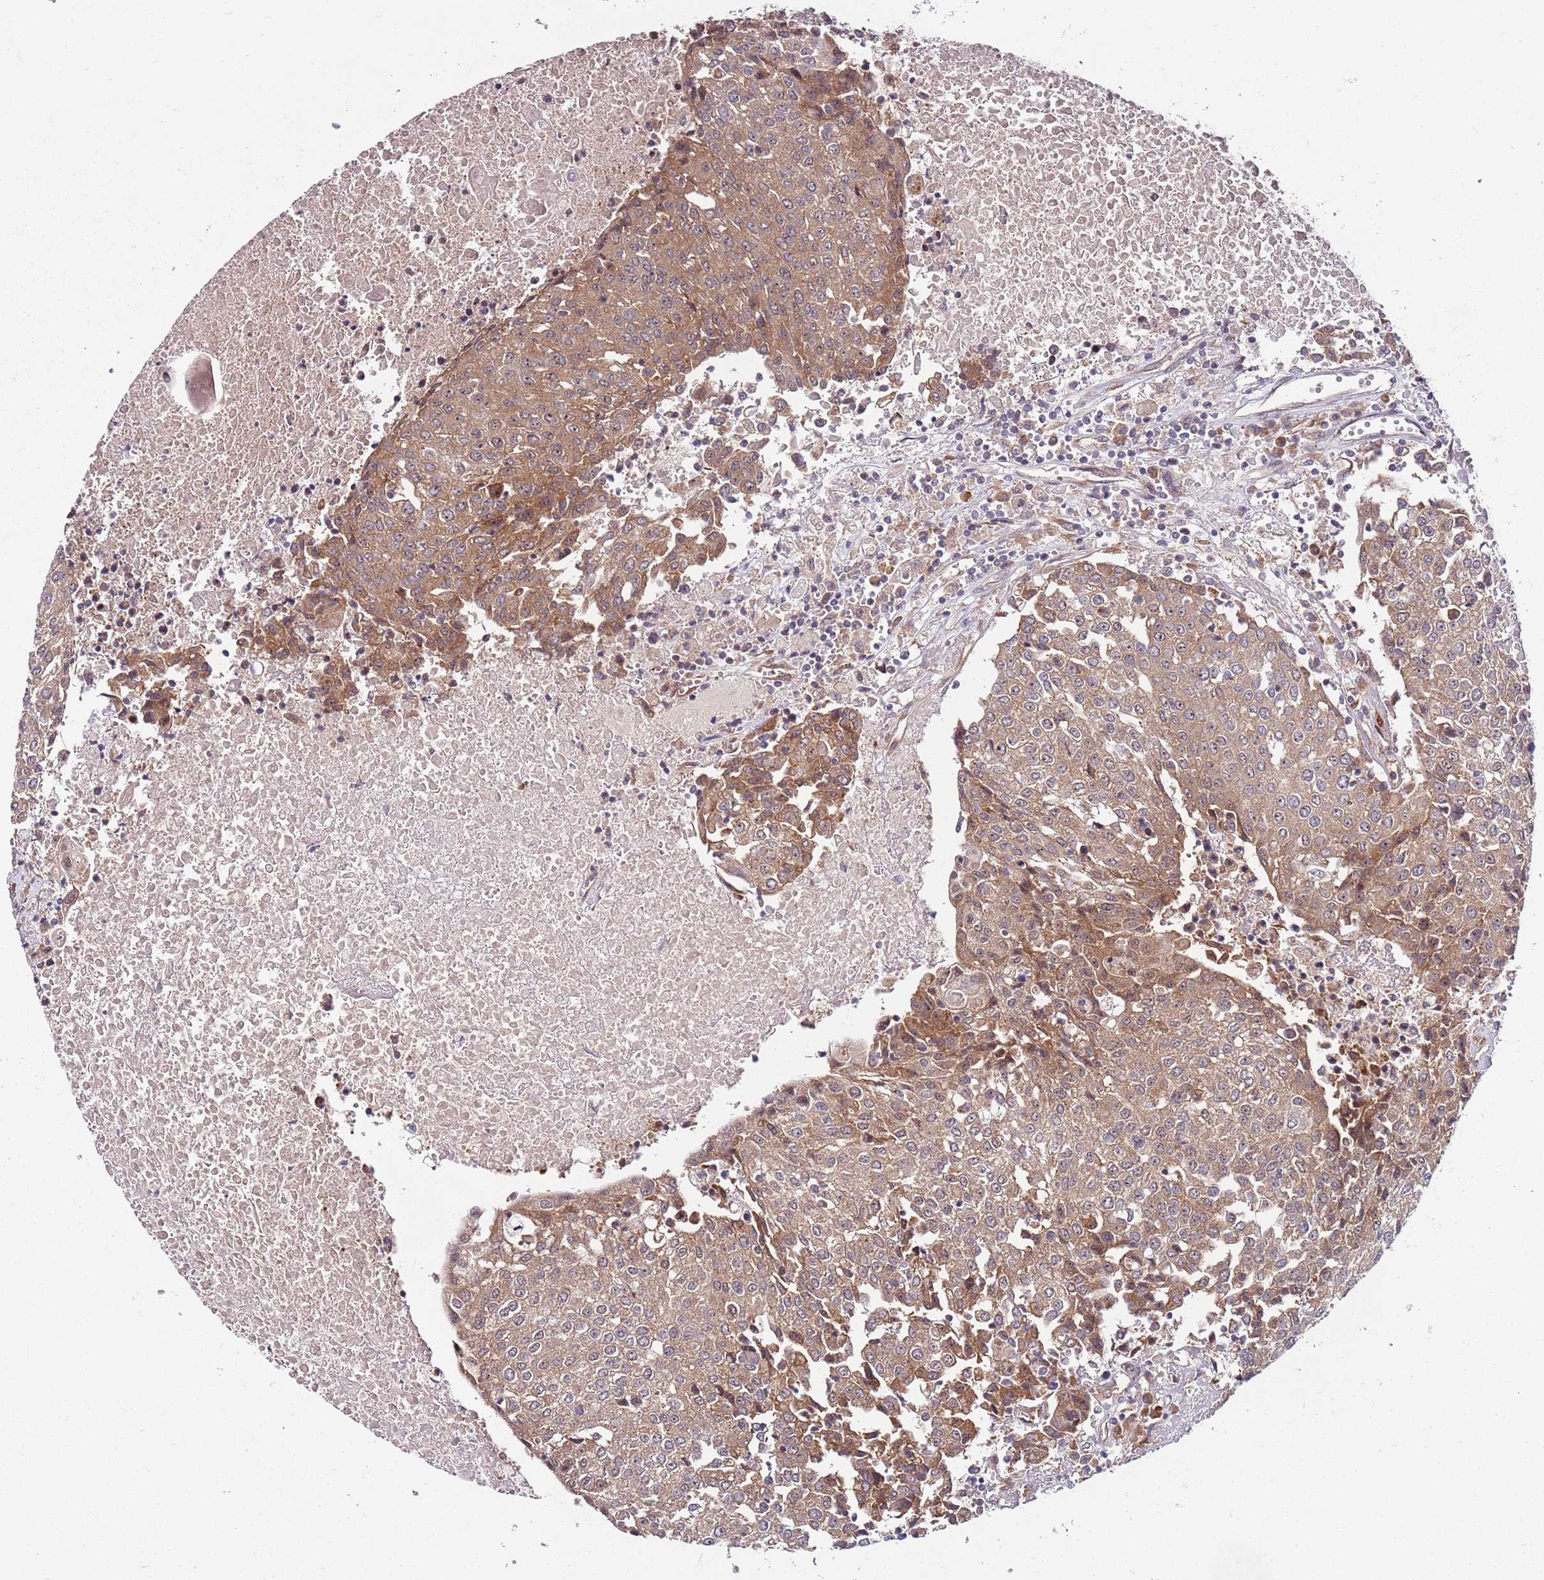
{"staining": {"intensity": "moderate", "quantity": ">75%", "location": "cytoplasmic/membranous,nuclear"}, "tissue": "urothelial cancer", "cell_type": "Tumor cells", "image_type": "cancer", "snomed": [{"axis": "morphology", "description": "Urothelial carcinoma, High grade"}, {"axis": "topography", "description": "Urinary bladder"}], "caption": "A brown stain highlights moderate cytoplasmic/membranous and nuclear positivity of a protein in human high-grade urothelial carcinoma tumor cells. (brown staining indicates protein expression, while blue staining denotes nuclei).", "gene": "FBXL22", "patient": {"sex": "female", "age": 85}}